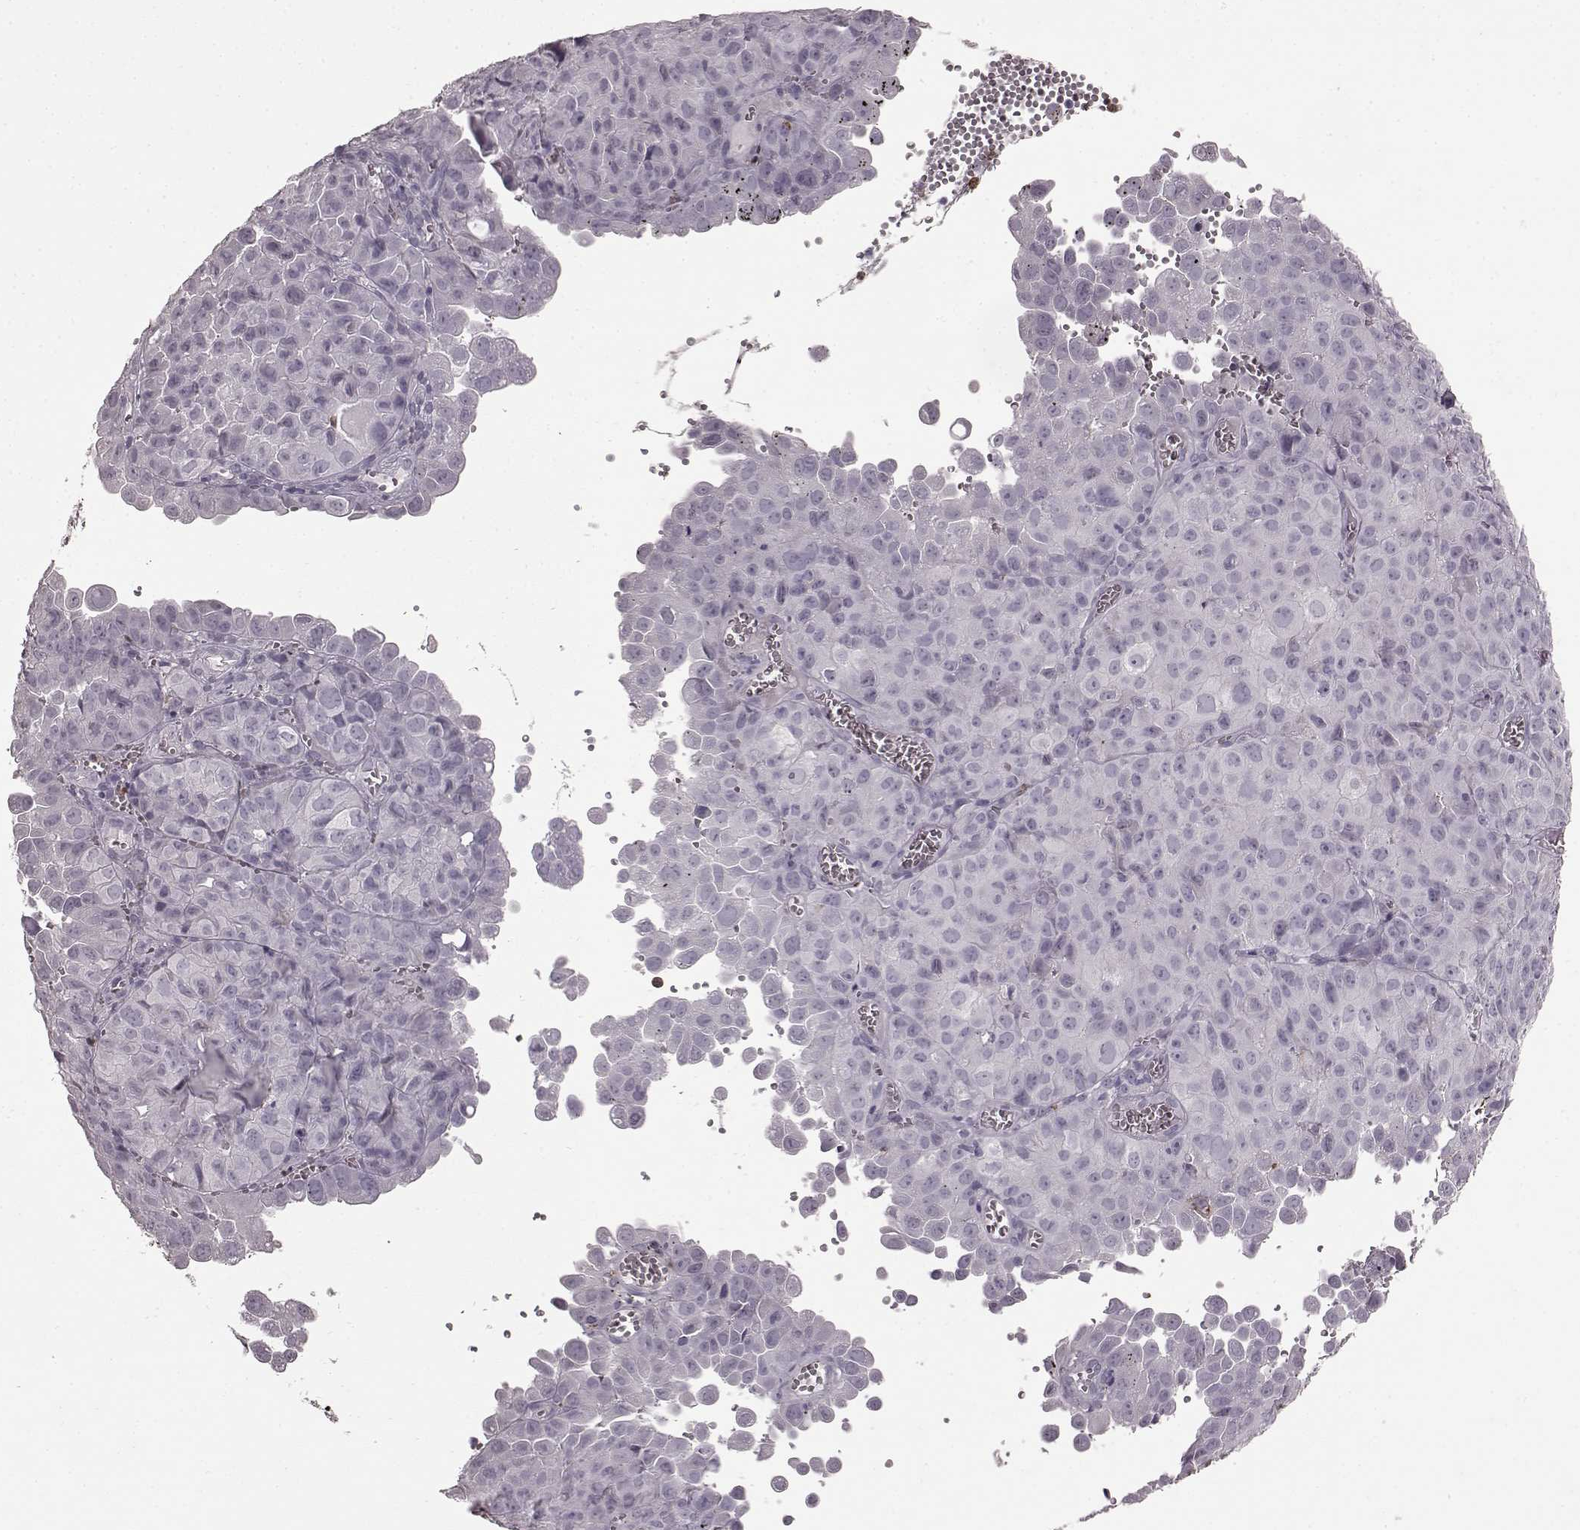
{"staining": {"intensity": "negative", "quantity": "none", "location": "none"}, "tissue": "cervical cancer", "cell_type": "Tumor cells", "image_type": "cancer", "snomed": [{"axis": "morphology", "description": "Squamous cell carcinoma, NOS"}, {"axis": "topography", "description": "Cervix"}], "caption": "A high-resolution micrograph shows immunohistochemistry (IHC) staining of cervical cancer, which demonstrates no significant expression in tumor cells.", "gene": "FUT4", "patient": {"sex": "female", "age": 55}}